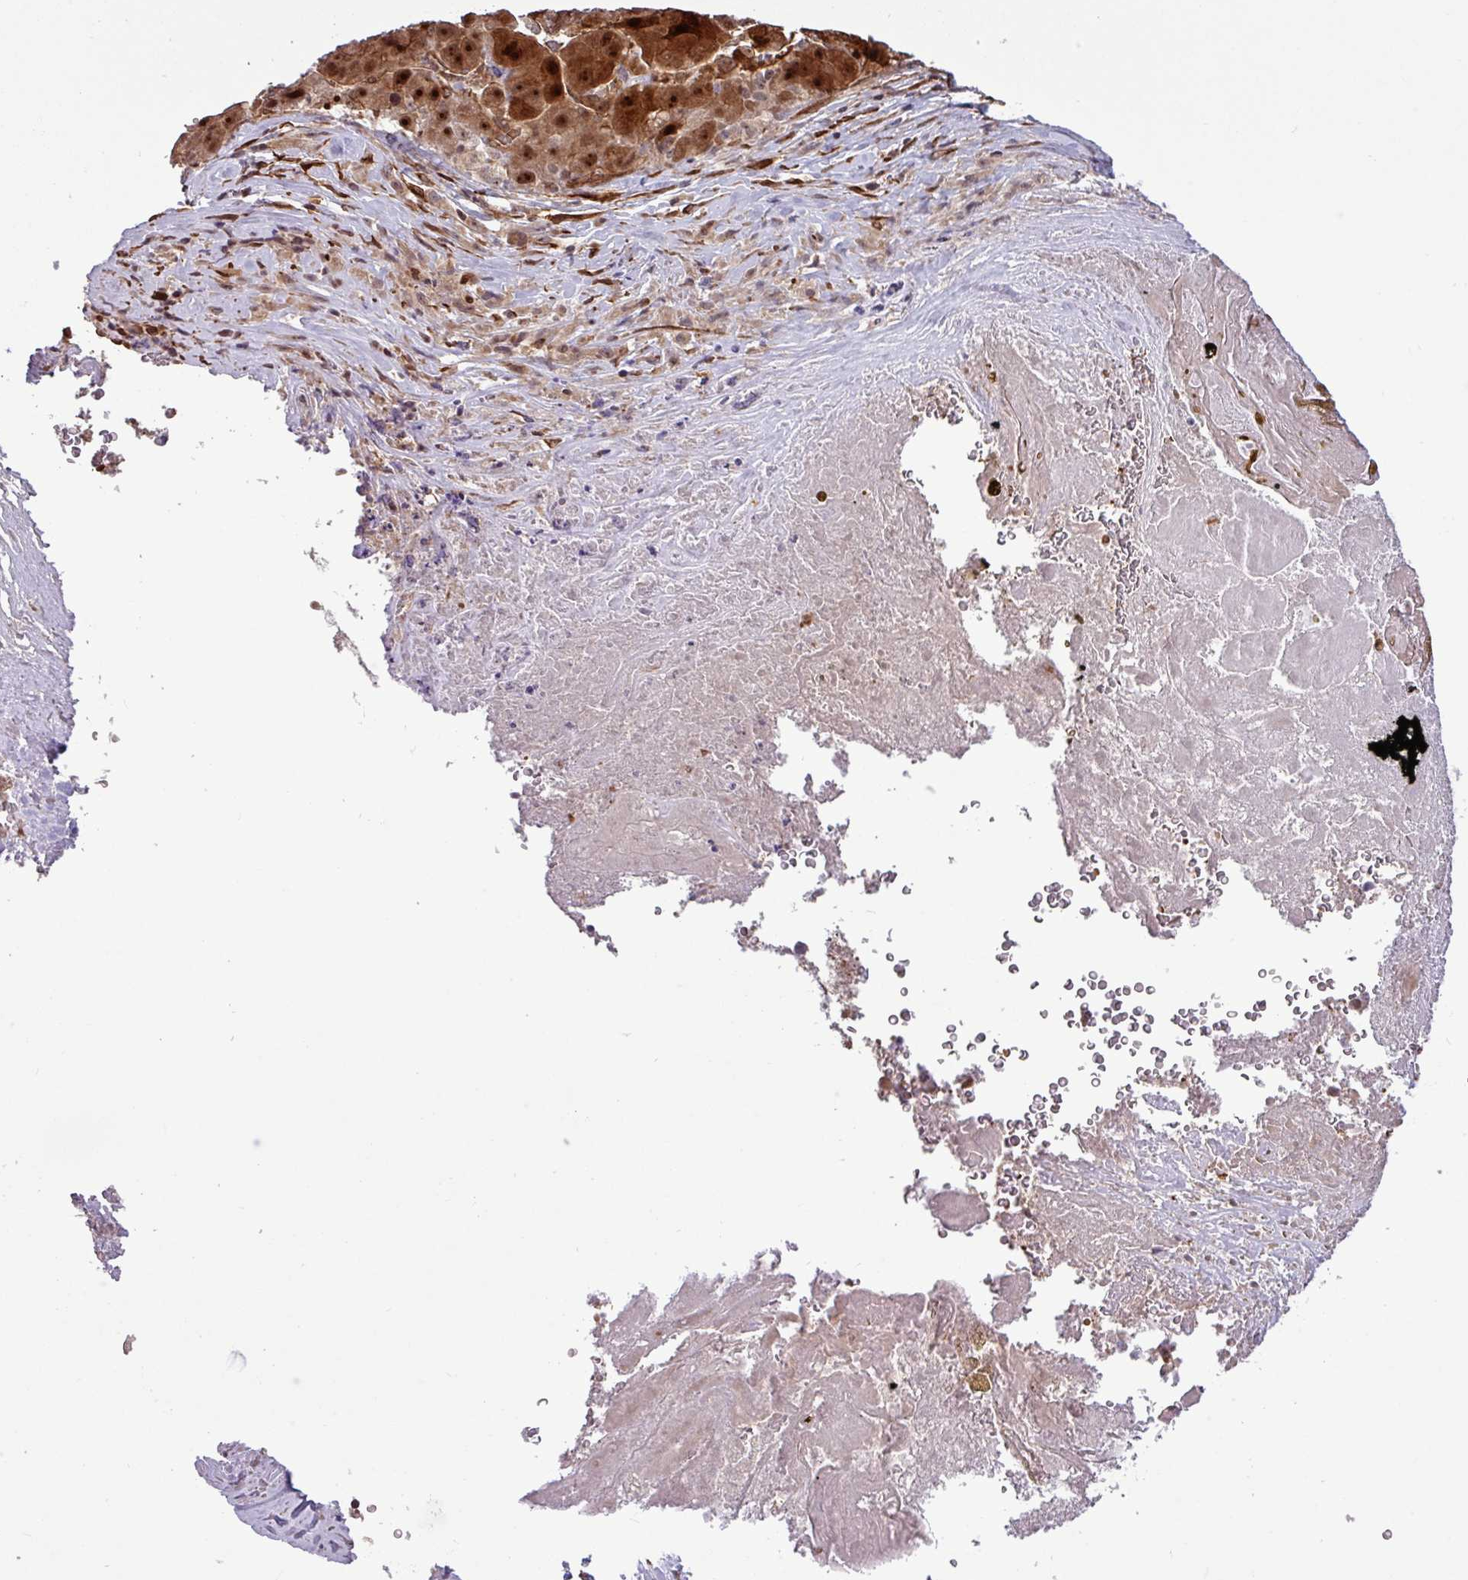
{"staining": {"intensity": "strong", "quantity": ">75%", "location": "cytoplasmic/membranous,nuclear"}, "tissue": "liver cancer", "cell_type": "Tumor cells", "image_type": "cancer", "snomed": [{"axis": "morphology", "description": "Carcinoma, Hepatocellular, NOS"}, {"axis": "topography", "description": "Liver"}], "caption": "IHC photomicrograph of human liver cancer (hepatocellular carcinoma) stained for a protein (brown), which reveals high levels of strong cytoplasmic/membranous and nuclear staining in approximately >75% of tumor cells.", "gene": "C7orf50", "patient": {"sex": "male", "age": 76}}